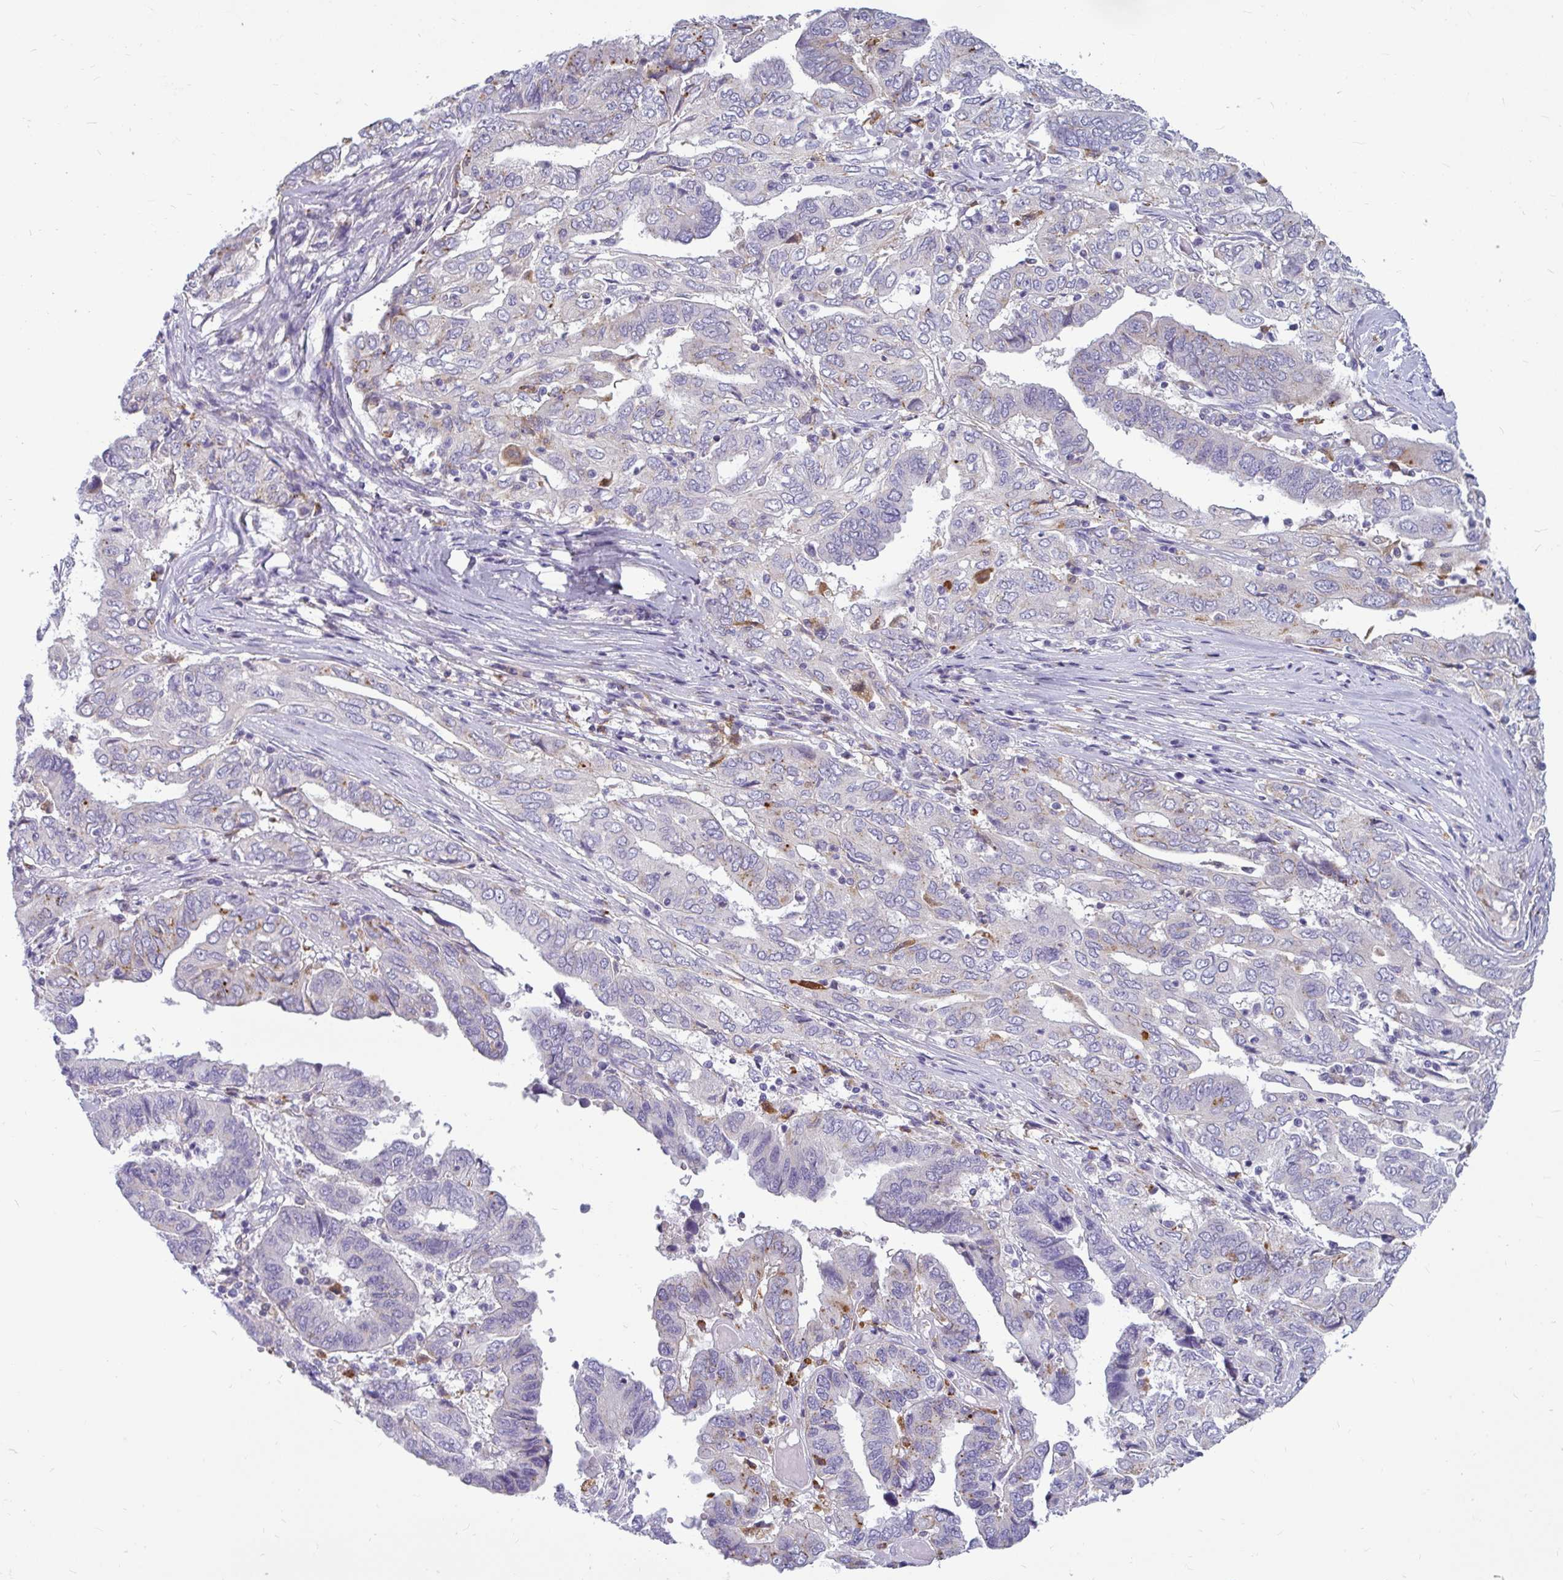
{"staining": {"intensity": "negative", "quantity": "none", "location": "none"}, "tissue": "ovarian cancer", "cell_type": "Tumor cells", "image_type": "cancer", "snomed": [{"axis": "morphology", "description": "Cystadenocarcinoma, serous, NOS"}, {"axis": "topography", "description": "Ovary"}], "caption": "Immunohistochemistry micrograph of ovarian serous cystadenocarcinoma stained for a protein (brown), which exhibits no staining in tumor cells.", "gene": "CTSZ", "patient": {"sex": "female", "age": 79}}